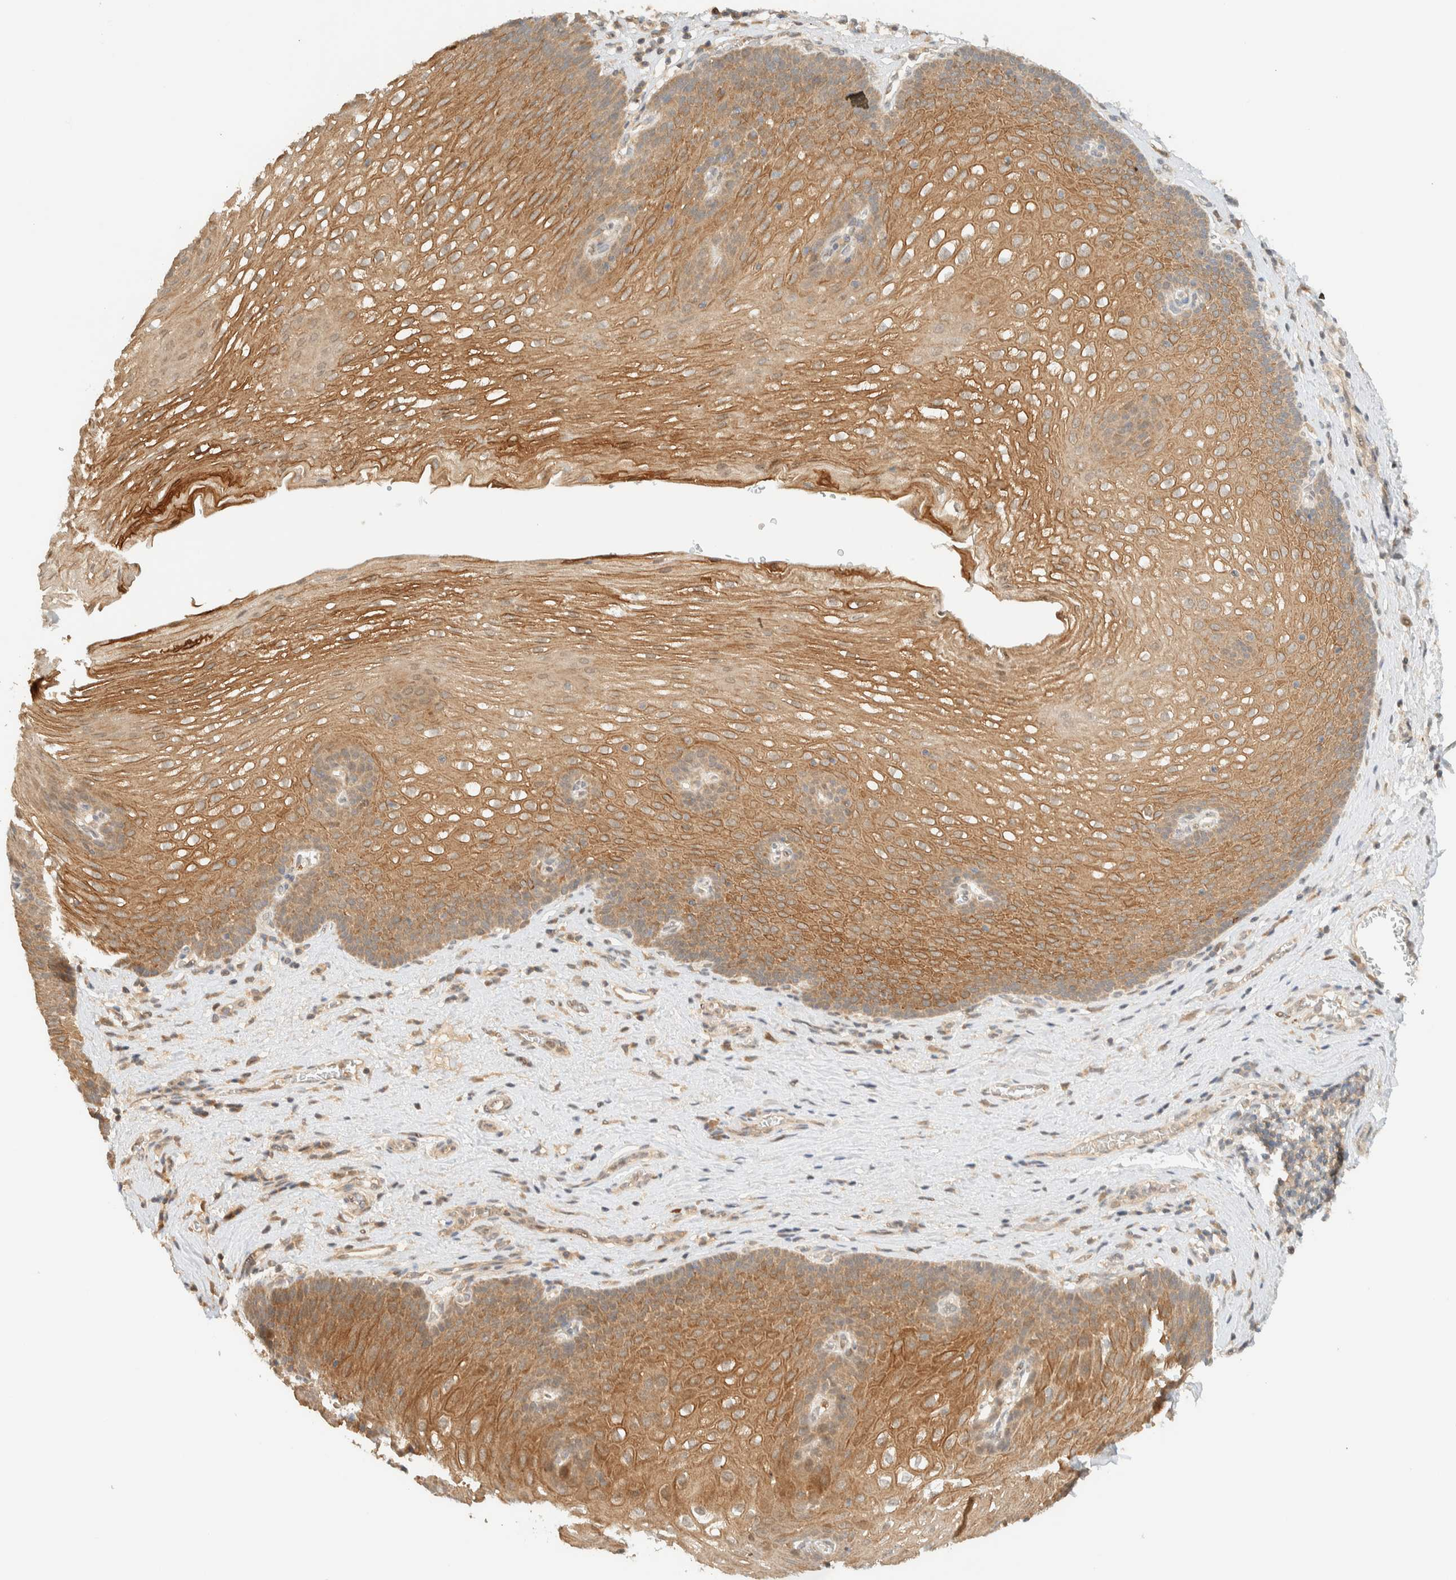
{"staining": {"intensity": "strong", "quantity": ">75%", "location": "cytoplasmic/membranous"}, "tissue": "esophagus", "cell_type": "Squamous epithelial cells", "image_type": "normal", "snomed": [{"axis": "morphology", "description": "Normal tissue, NOS"}, {"axis": "topography", "description": "Esophagus"}], "caption": "Immunohistochemical staining of unremarkable esophagus exhibits high levels of strong cytoplasmic/membranous staining in approximately >75% of squamous epithelial cells. (IHC, brightfield microscopy, high magnification).", "gene": "ZBTB34", "patient": {"sex": "male", "age": 48}}